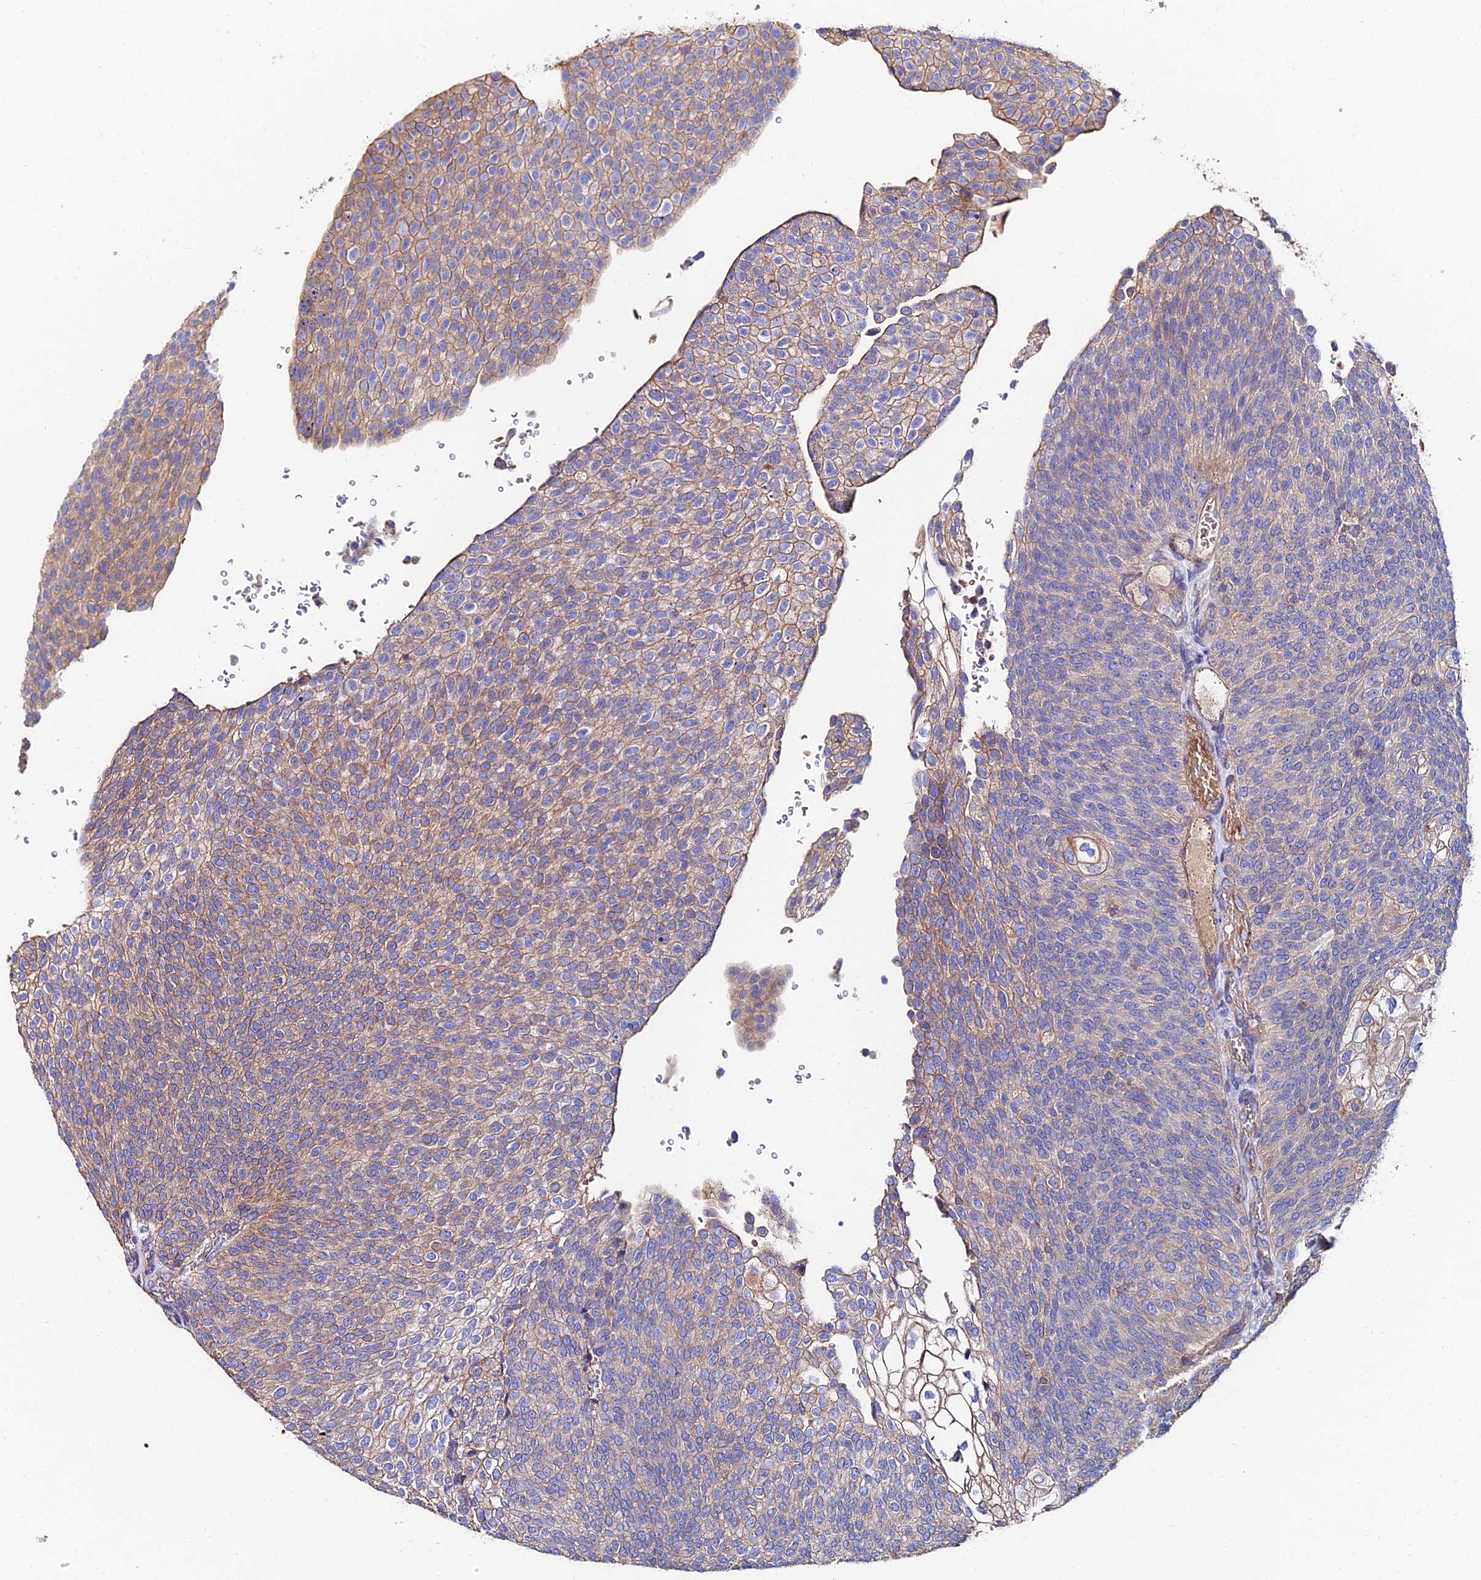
{"staining": {"intensity": "weak", "quantity": "25%-75%", "location": "cytoplasmic/membranous"}, "tissue": "urothelial cancer", "cell_type": "Tumor cells", "image_type": "cancer", "snomed": [{"axis": "morphology", "description": "Urothelial carcinoma, High grade"}, {"axis": "topography", "description": "Urinary bladder"}], "caption": "There is low levels of weak cytoplasmic/membranous positivity in tumor cells of urothelial carcinoma (high-grade), as demonstrated by immunohistochemical staining (brown color).", "gene": "EXT1", "patient": {"sex": "female", "age": 79}}